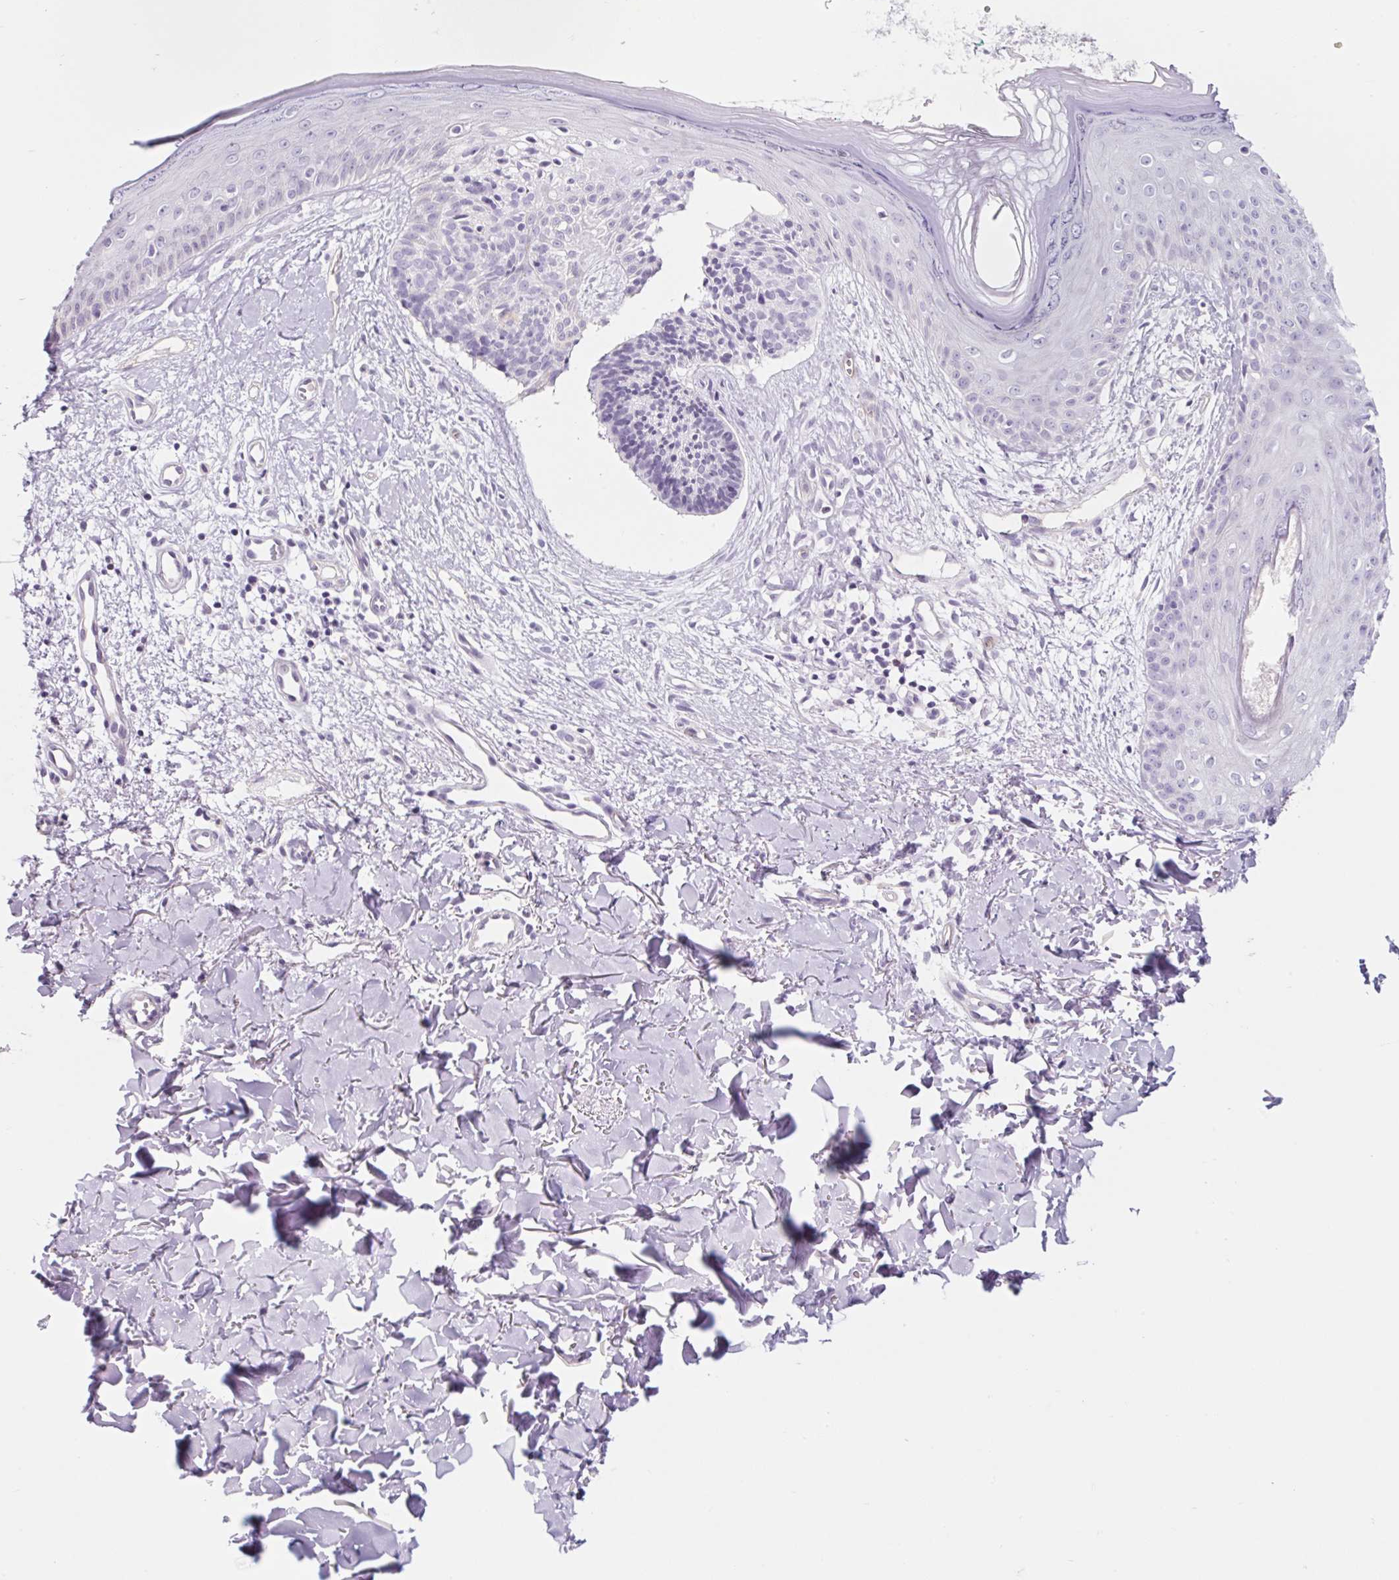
{"staining": {"intensity": "negative", "quantity": "none", "location": "none"}, "tissue": "skin cancer", "cell_type": "Tumor cells", "image_type": "cancer", "snomed": [{"axis": "morphology", "description": "Basal cell carcinoma"}, {"axis": "topography", "description": "Skin"}], "caption": "Immunohistochemistry of human skin cancer (basal cell carcinoma) shows no expression in tumor cells. (DAB (3,3'-diaminobenzidine) immunohistochemistry (IHC) visualized using brightfield microscopy, high magnification).", "gene": "BCAS1", "patient": {"sex": "male", "age": 51}}